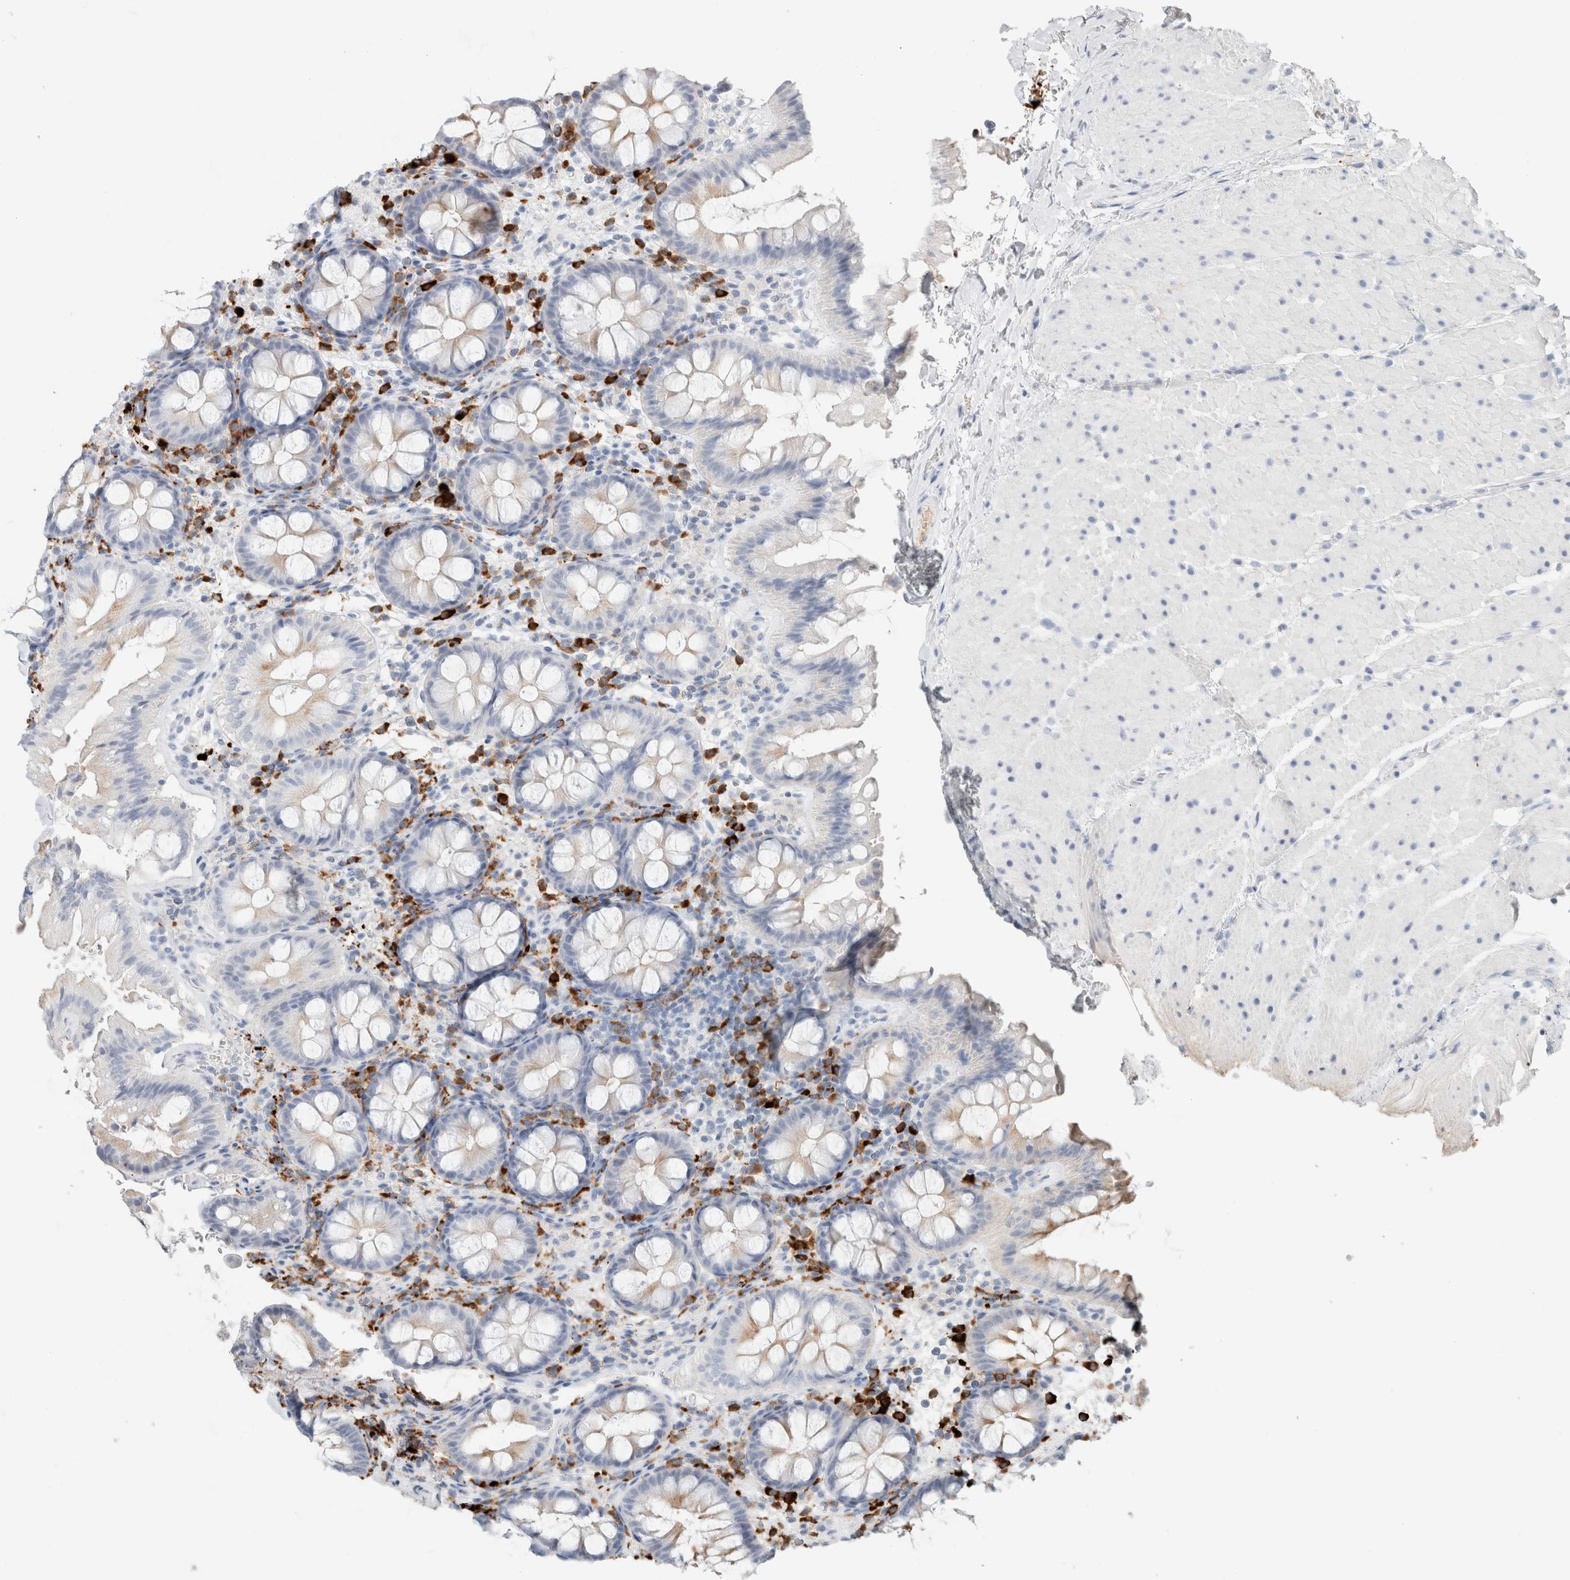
{"staining": {"intensity": "negative", "quantity": "none", "location": "none"}, "tissue": "colon", "cell_type": "Endothelial cells", "image_type": "normal", "snomed": [{"axis": "morphology", "description": "Normal tissue, NOS"}, {"axis": "topography", "description": "Colon"}], "caption": "The histopathology image exhibits no staining of endothelial cells in normal colon.", "gene": "IL6", "patient": {"sex": "female", "age": 62}}